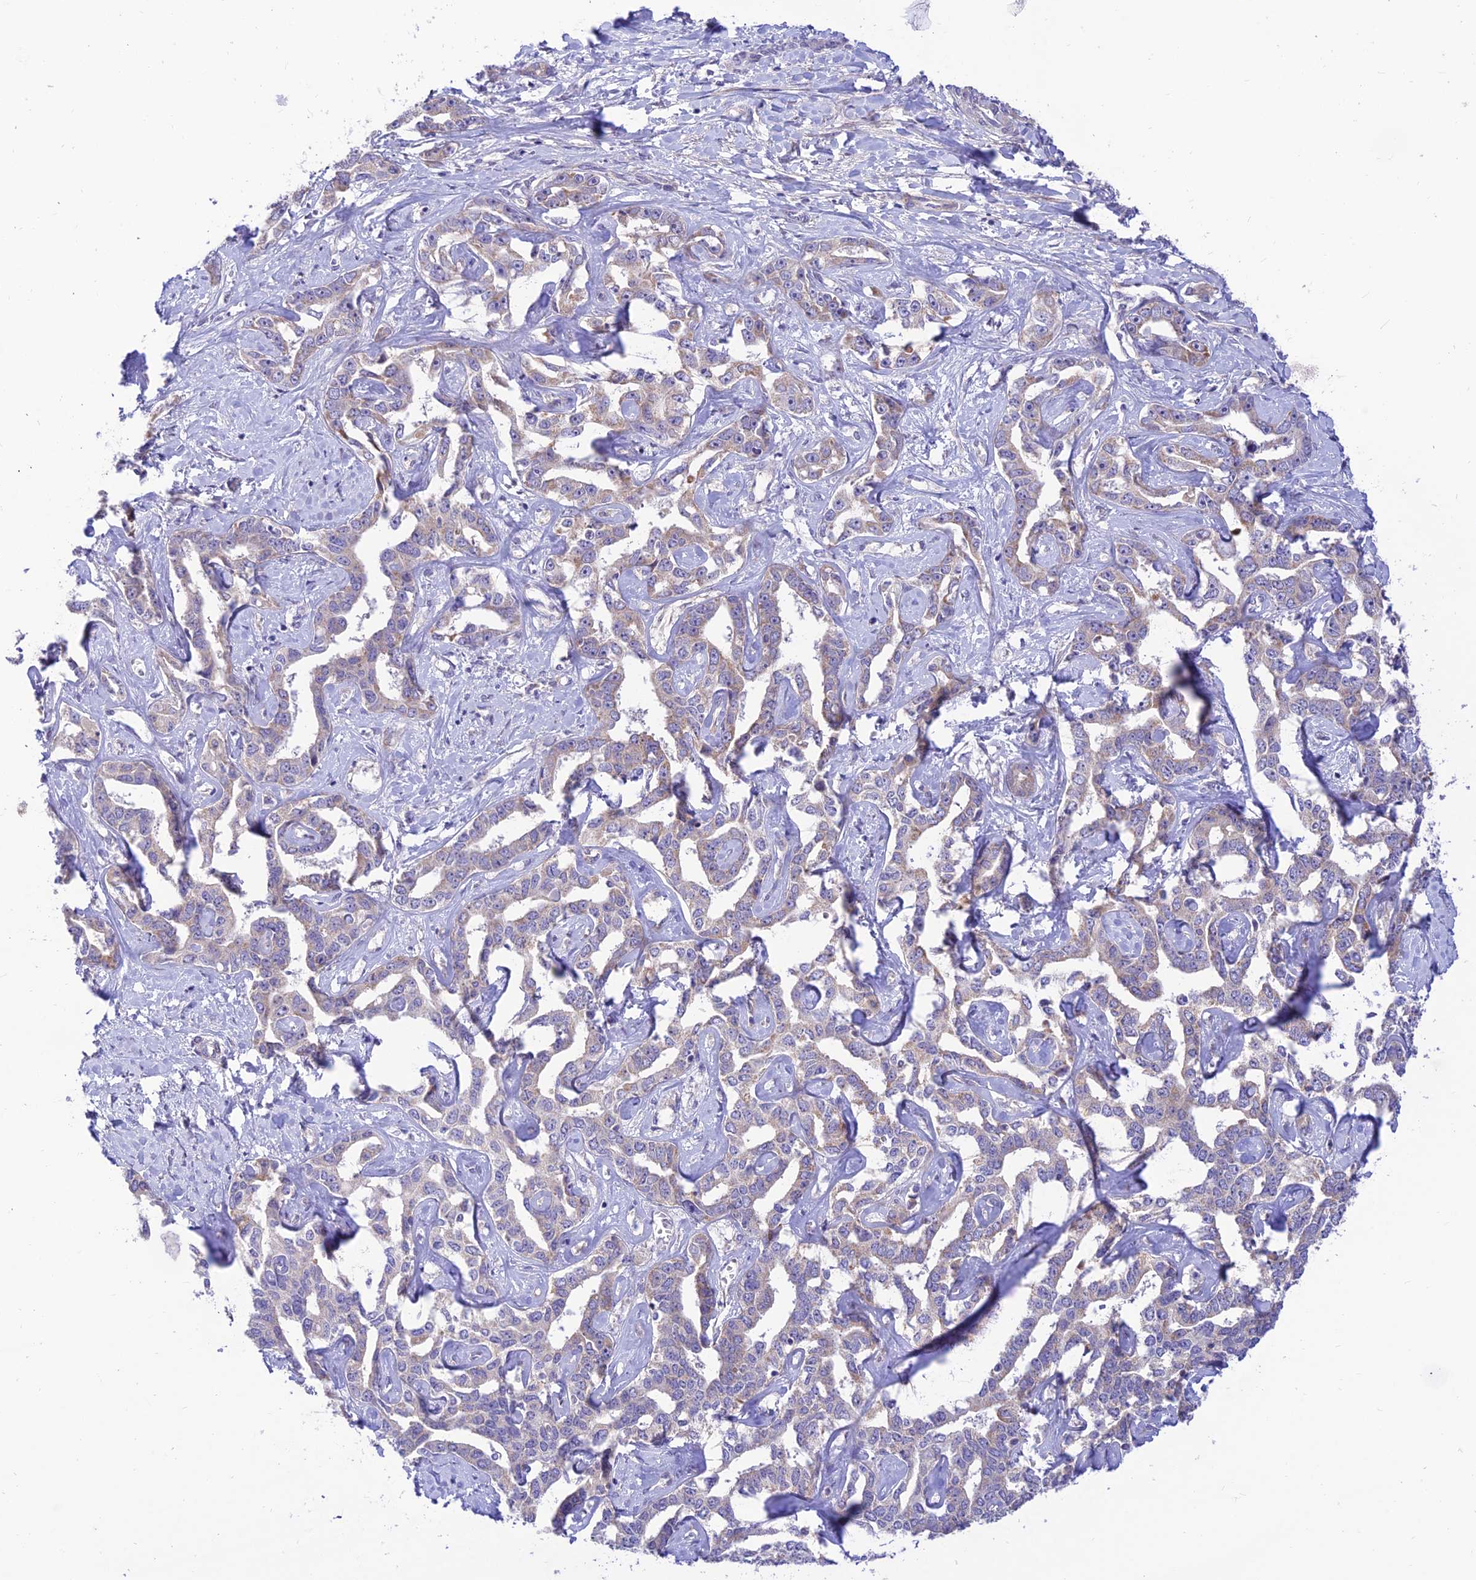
{"staining": {"intensity": "moderate", "quantity": "25%-75%", "location": "cytoplasmic/membranous"}, "tissue": "liver cancer", "cell_type": "Tumor cells", "image_type": "cancer", "snomed": [{"axis": "morphology", "description": "Cholangiocarcinoma"}, {"axis": "topography", "description": "Liver"}], "caption": "Immunohistochemical staining of cholangiocarcinoma (liver) reveals medium levels of moderate cytoplasmic/membranous protein positivity in about 25%-75% of tumor cells. The protein of interest is shown in brown color, while the nuclei are stained blue.", "gene": "FAM186B", "patient": {"sex": "male", "age": 59}}